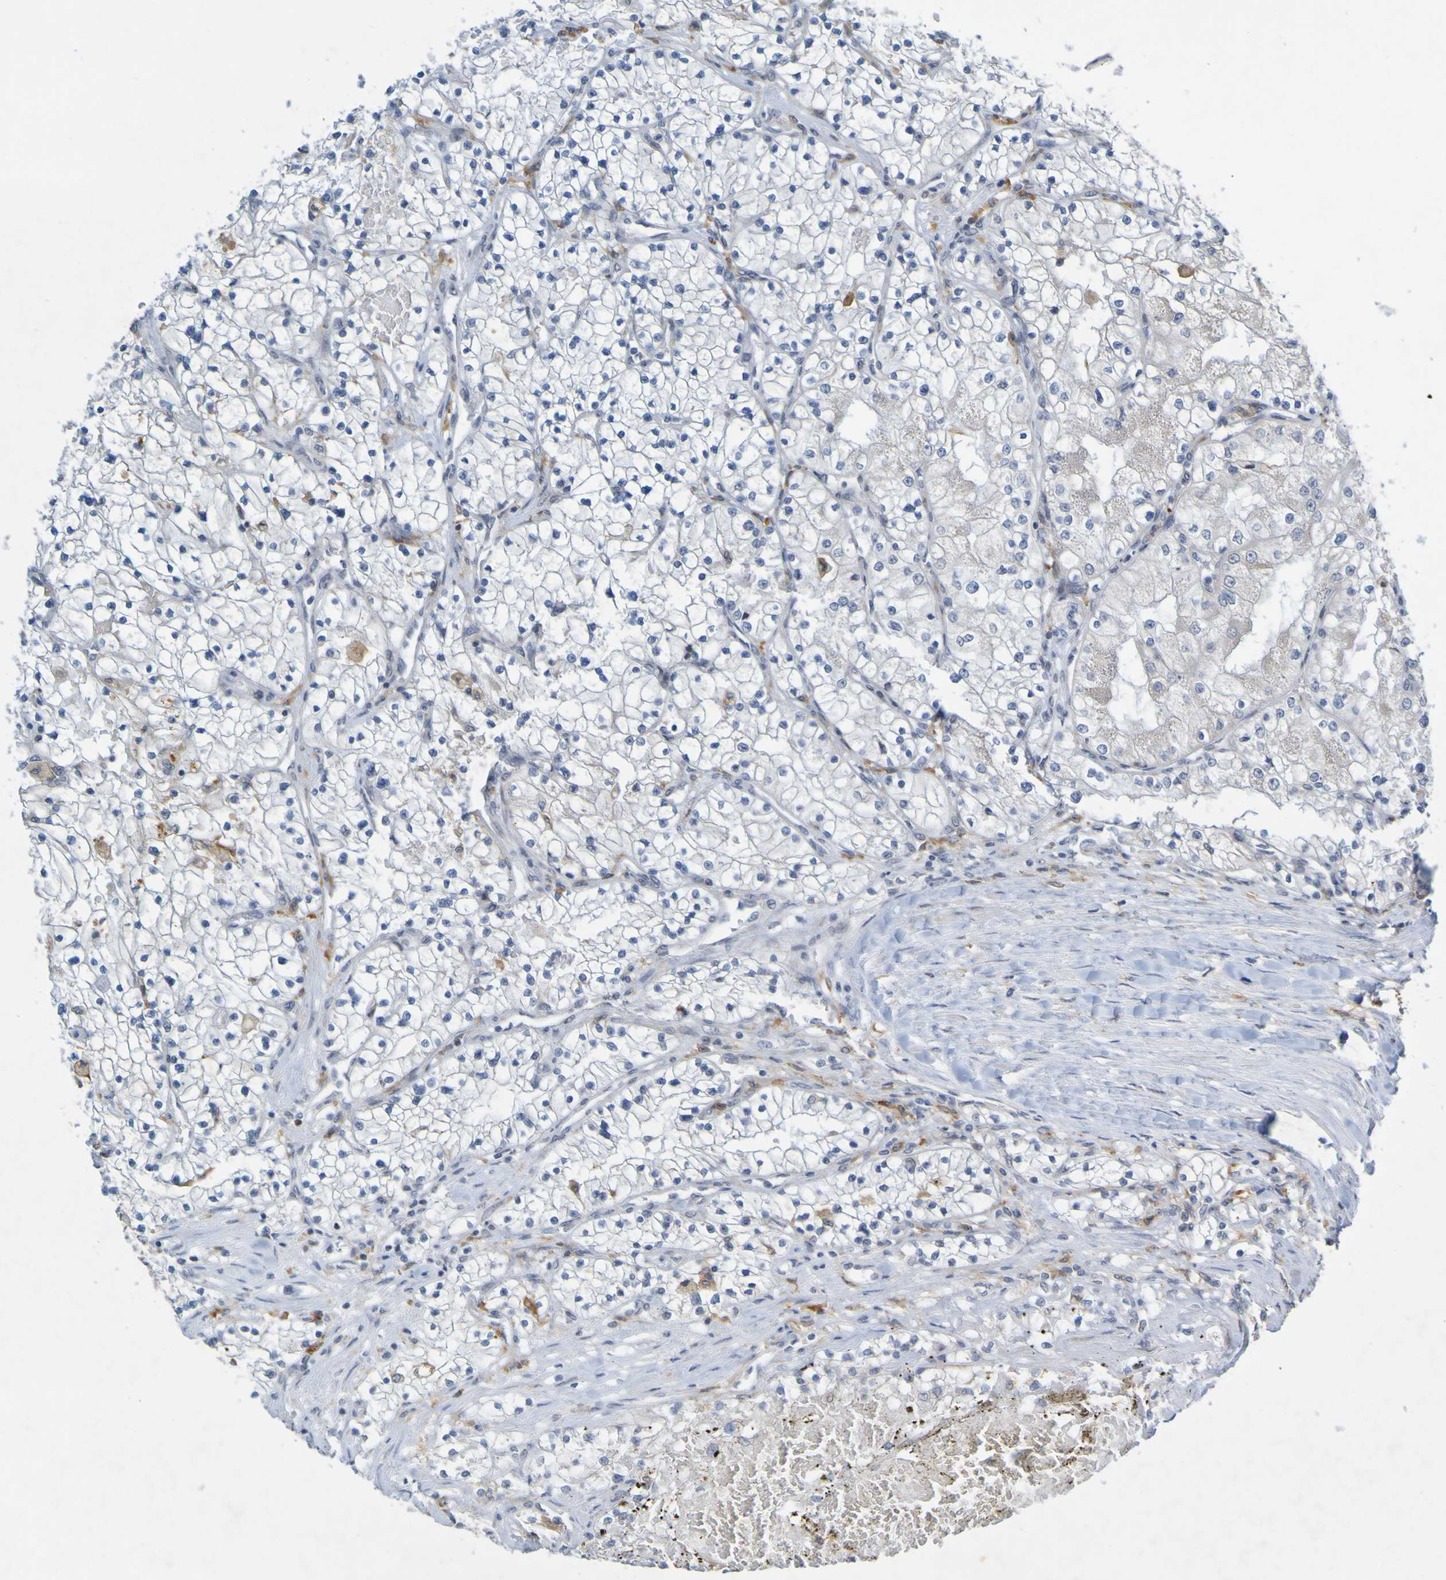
{"staining": {"intensity": "negative", "quantity": "none", "location": "none"}, "tissue": "renal cancer", "cell_type": "Tumor cells", "image_type": "cancer", "snomed": [{"axis": "morphology", "description": "Adenocarcinoma, NOS"}, {"axis": "topography", "description": "Kidney"}], "caption": "Tumor cells are negative for brown protein staining in renal adenocarcinoma. (DAB (3,3'-diaminobenzidine) immunohistochemistry (IHC) visualized using brightfield microscopy, high magnification).", "gene": "LILRB5", "patient": {"sex": "male", "age": 68}}